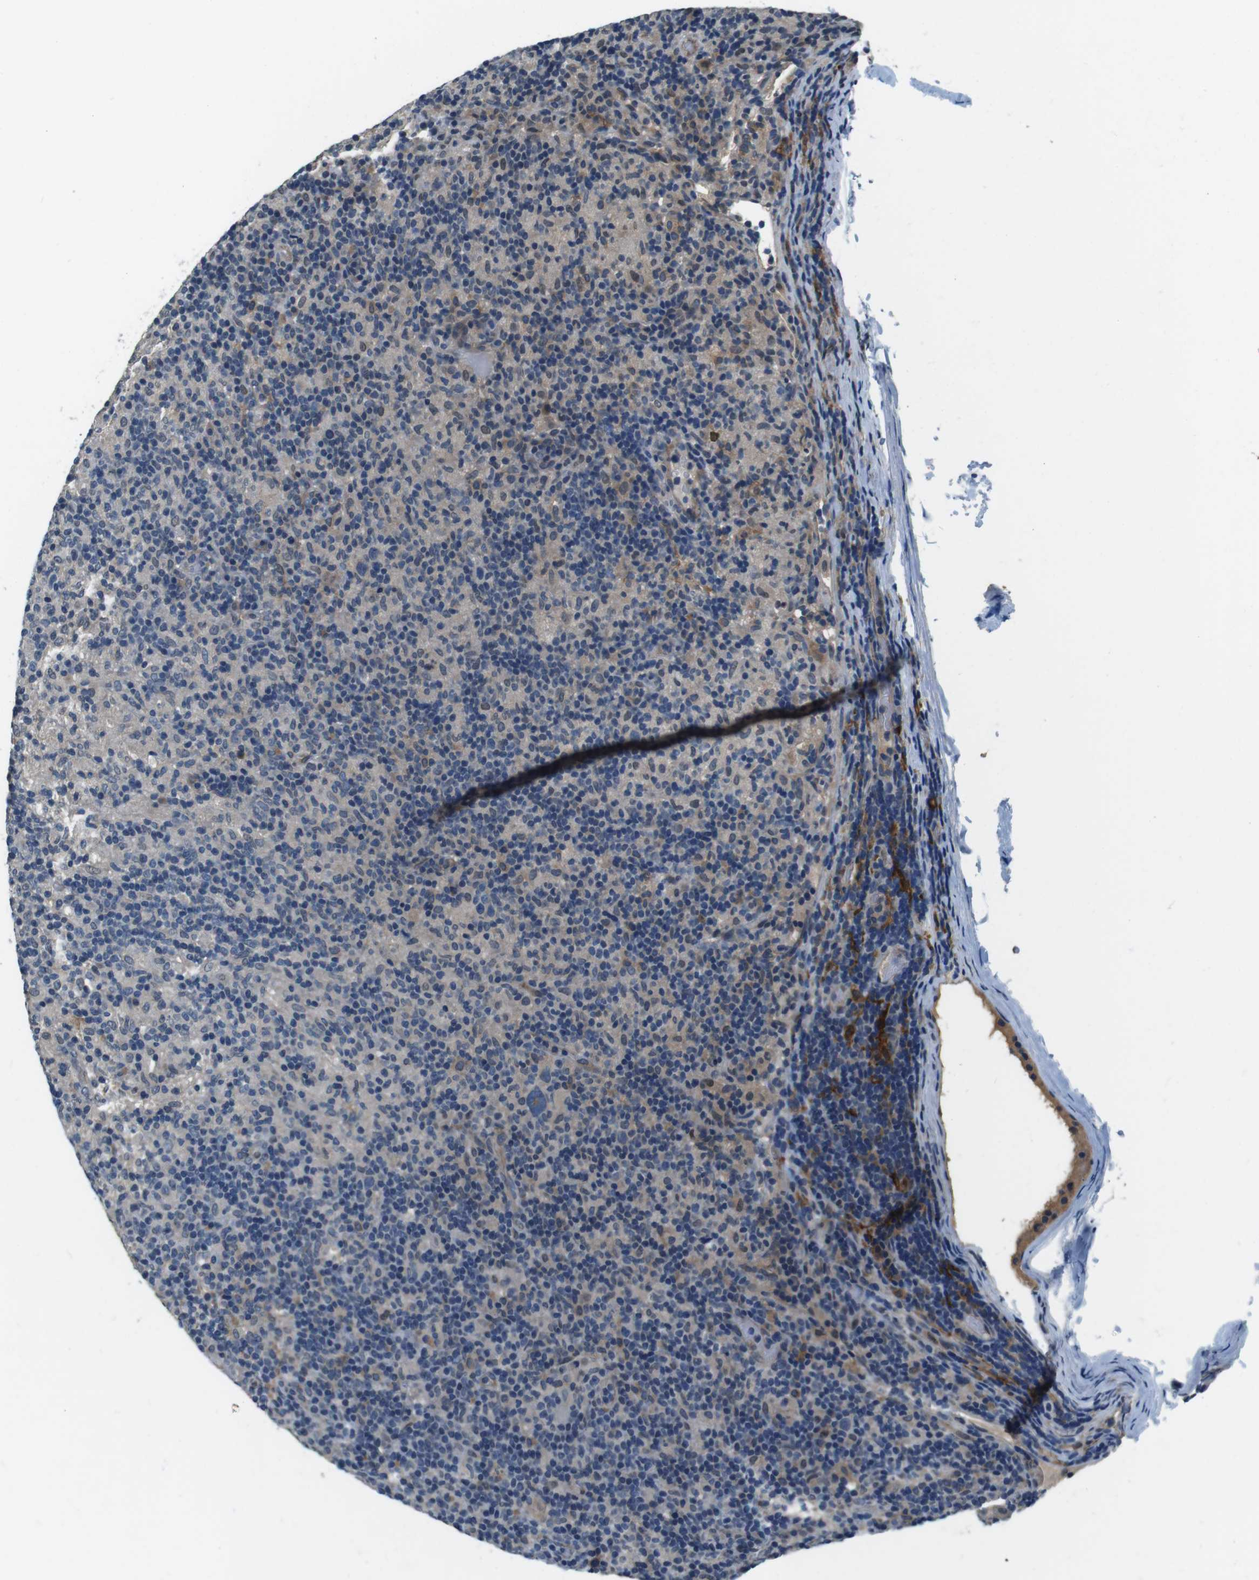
{"staining": {"intensity": "weak", "quantity": "<25%", "location": "cytoplasmic/membranous"}, "tissue": "lymphoma", "cell_type": "Tumor cells", "image_type": "cancer", "snomed": [{"axis": "morphology", "description": "Hodgkin's disease, NOS"}, {"axis": "topography", "description": "Lymph node"}], "caption": "Tumor cells show no significant protein staining in Hodgkin's disease.", "gene": "CD163L1", "patient": {"sex": "male", "age": 70}}